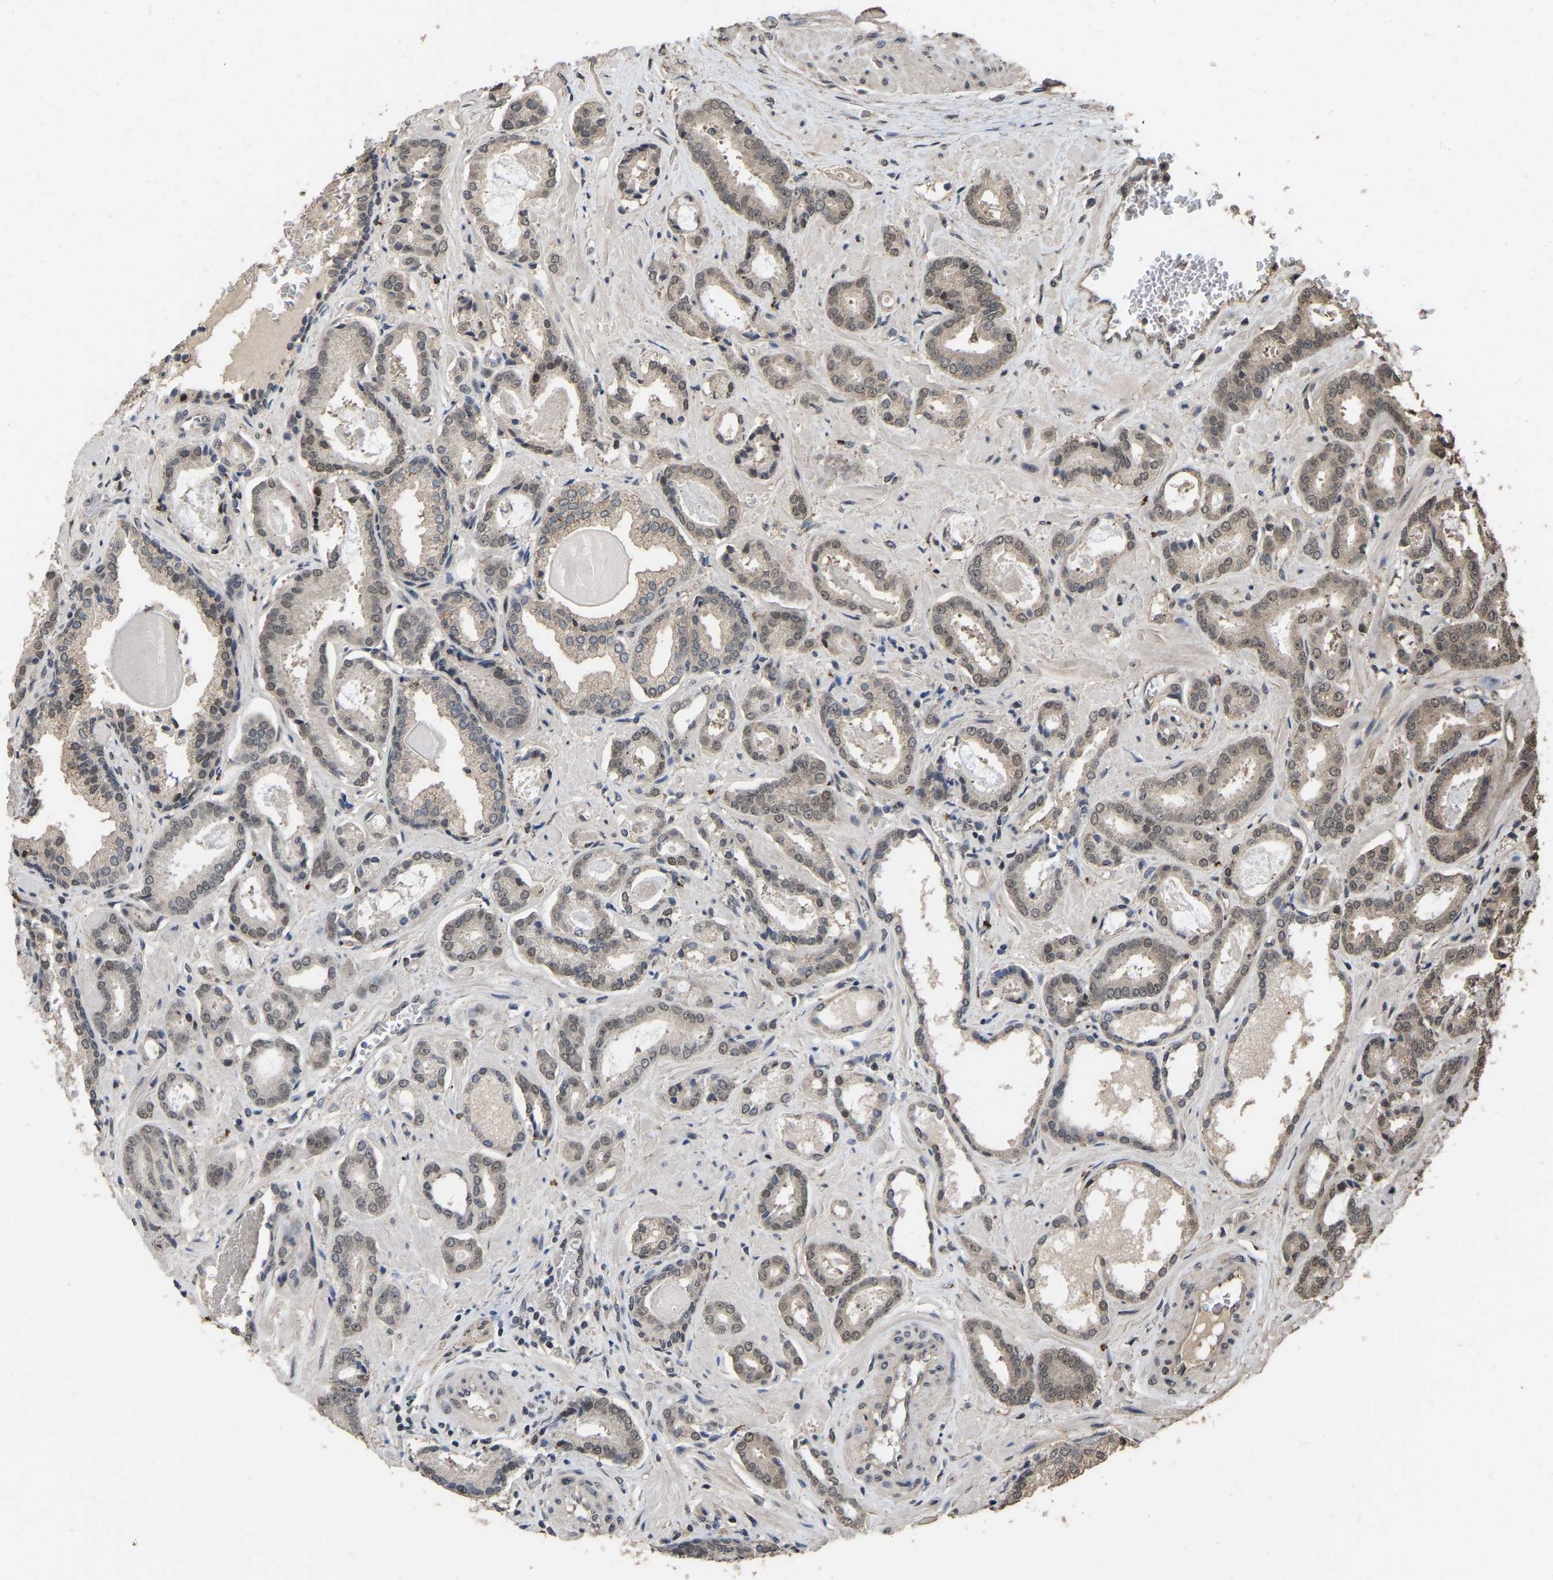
{"staining": {"intensity": "weak", "quantity": "<25%", "location": "cytoplasmic/membranous,nuclear"}, "tissue": "prostate cancer", "cell_type": "Tumor cells", "image_type": "cancer", "snomed": [{"axis": "morphology", "description": "Adenocarcinoma, Low grade"}, {"axis": "topography", "description": "Prostate"}], "caption": "High magnification brightfield microscopy of prostate cancer (adenocarcinoma (low-grade)) stained with DAB (3,3'-diaminobenzidine) (brown) and counterstained with hematoxylin (blue): tumor cells show no significant expression.", "gene": "ARHGAP23", "patient": {"sex": "male", "age": 53}}